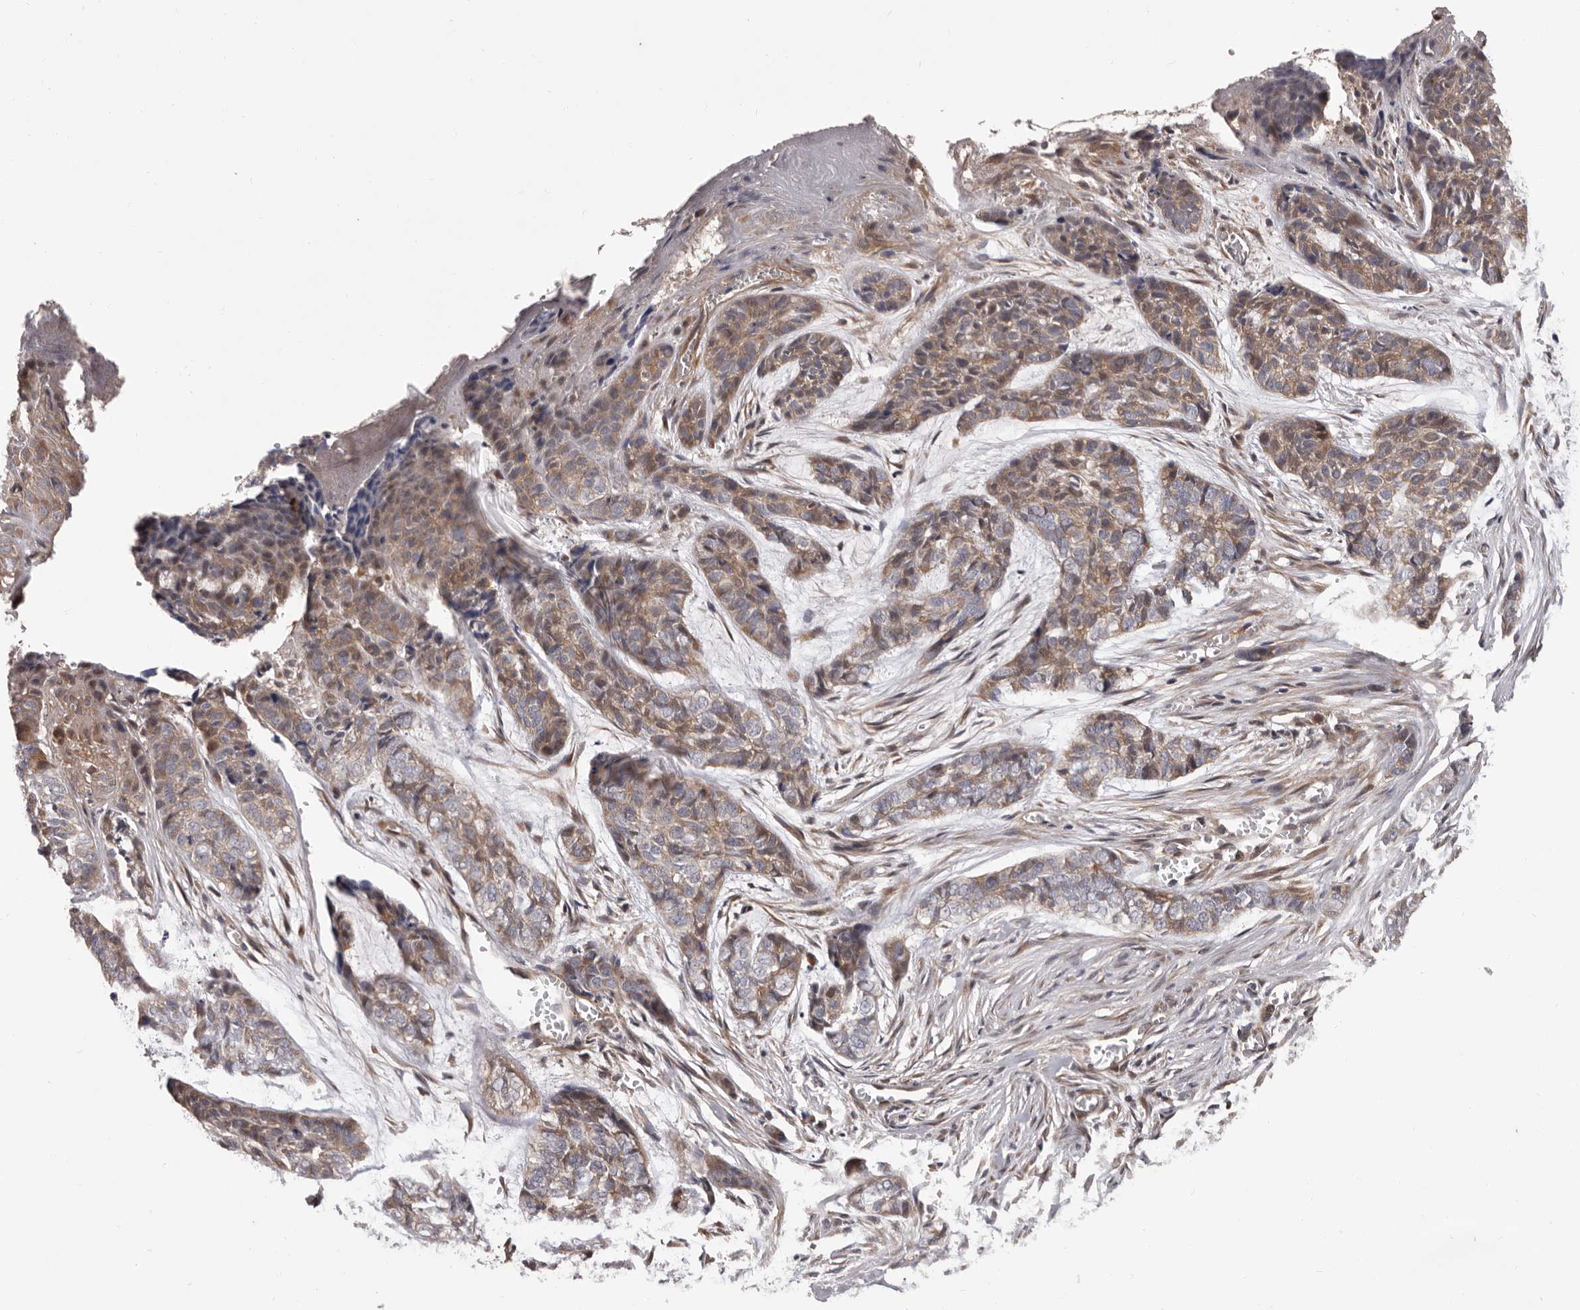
{"staining": {"intensity": "weak", "quantity": ">75%", "location": "cytoplasmic/membranous"}, "tissue": "skin cancer", "cell_type": "Tumor cells", "image_type": "cancer", "snomed": [{"axis": "morphology", "description": "Basal cell carcinoma"}, {"axis": "topography", "description": "Skin"}], "caption": "Skin cancer tissue demonstrates weak cytoplasmic/membranous staining in approximately >75% of tumor cells, visualized by immunohistochemistry.", "gene": "PRKD1", "patient": {"sex": "female", "age": 64}}